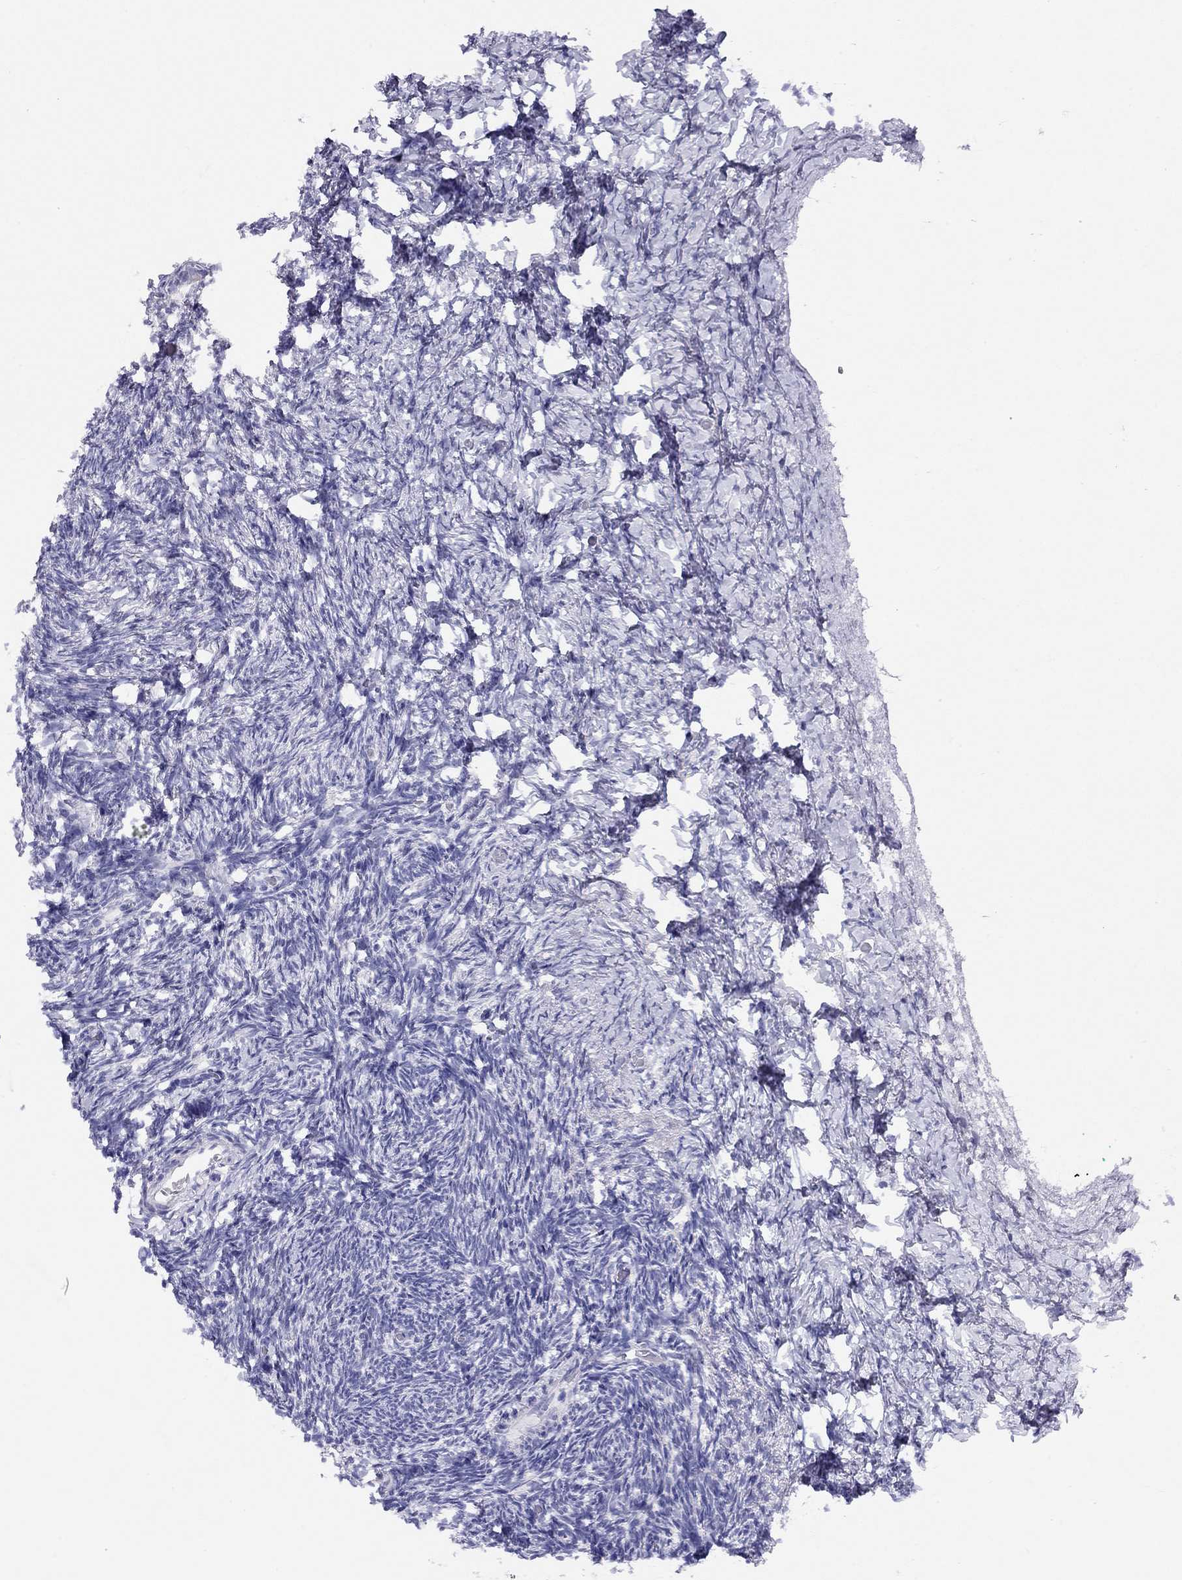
{"staining": {"intensity": "negative", "quantity": "none", "location": "none"}, "tissue": "ovary", "cell_type": "Follicle cells", "image_type": "normal", "snomed": [{"axis": "morphology", "description": "Normal tissue, NOS"}, {"axis": "topography", "description": "Ovary"}], "caption": "DAB (3,3'-diaminobenzidine) immunohistochemical staining of benign ovary demonstrates no significant expression in follicle cells. (DAB (3,3'-diaminobenzidine) IHC with hematoxylin counter stain).", "gene": "LRIT2", "patient": {"sex": "female", "age": 39}}